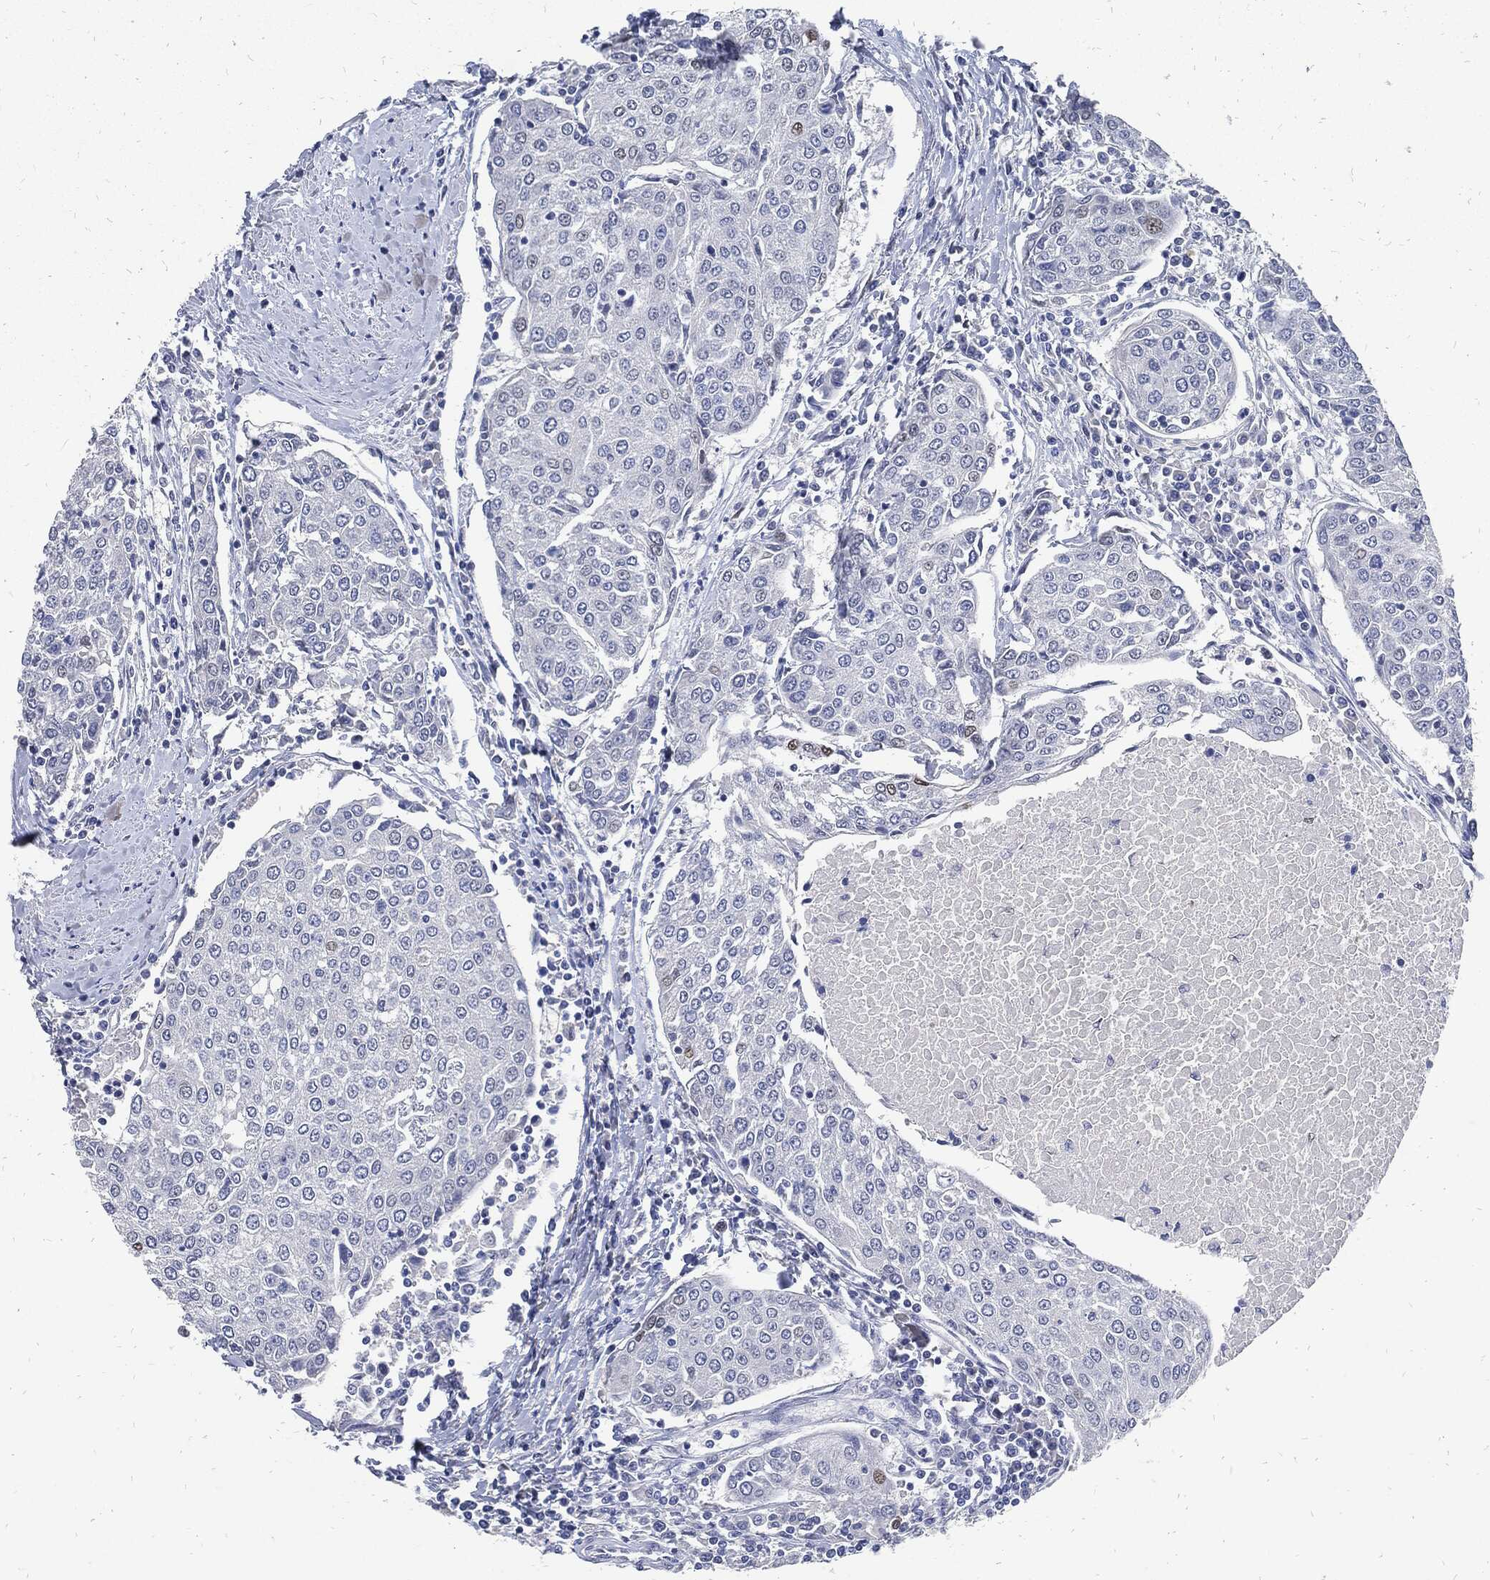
{"staining": {"intensity": "negative", "quantity": "none", "location": "none"}, "tissue": "urothelial cancer", "cell_type": "Tumor cells", "image_type": "cancer", "snomed": [{"axis": "morphology", "description": "Urothelial carcinoma, High grade"}, {"axis": "topography", "description": "Urinary bladder"}], "caption": "This is a micrograph of IHC staining of urothelial cancer, which shows no positivity in tumor cells.", "gene": "JUN", "patient": {"sex": "female", "age": 85}}